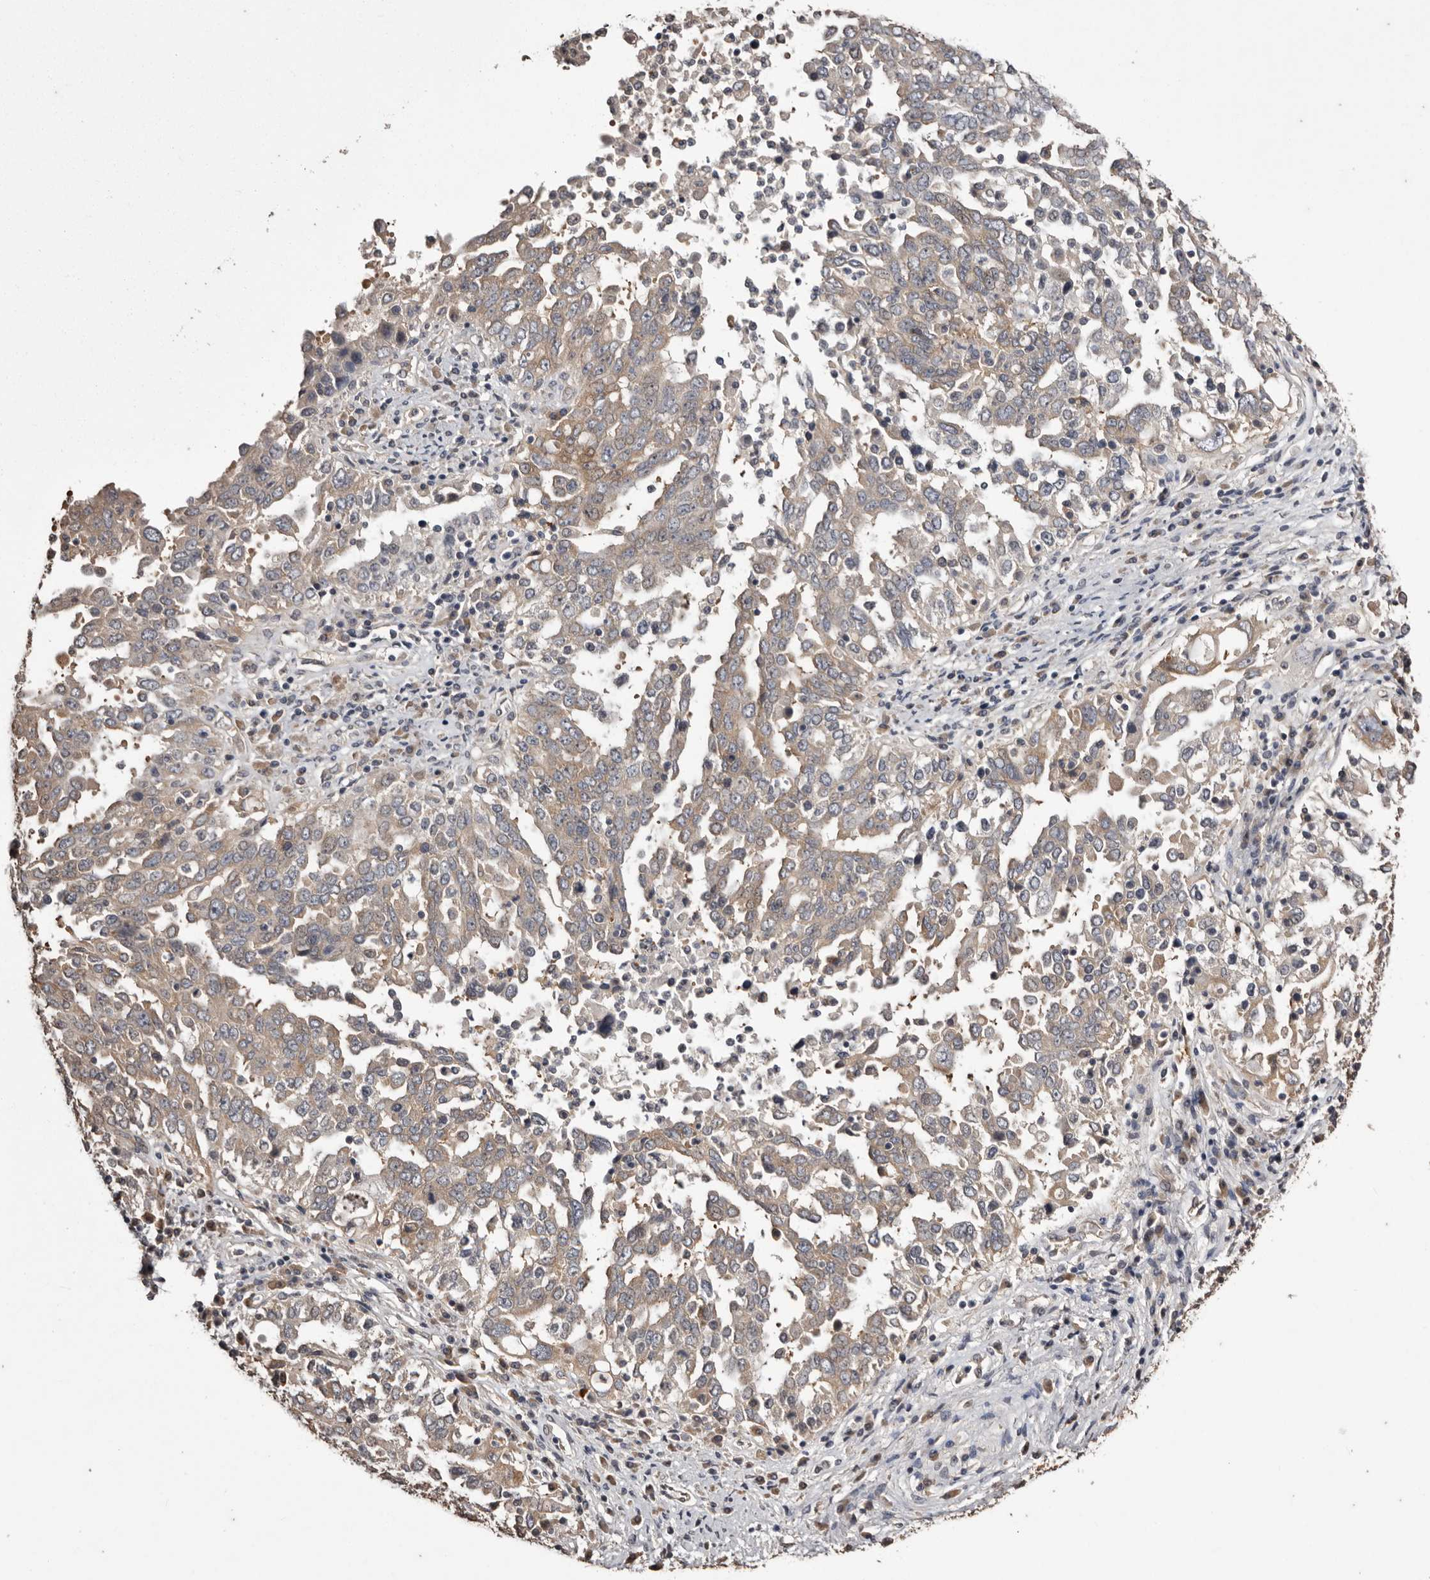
{"staining": {"intensity": "weak", "quantity": ">75%", "location": "cytoplasmic/membranous"}, "tissue": "ovarian cancer", "cell_type": "Tumor cells", "image_type": "cancer", "snomed": [{"axis": "morphology", "description": "Carcinoma, endometroid"}, {"axis": "topography", "description": "Ovary"}], "caption": "Endometroid carcinoma (ovarian) was stained to show a protein in brown. There is low levels of weak cytoplasmic/membranous expression in about >75% of tumor cells.", "gene": "DARS1", "patient": {"sex": "female", "age": 62}}